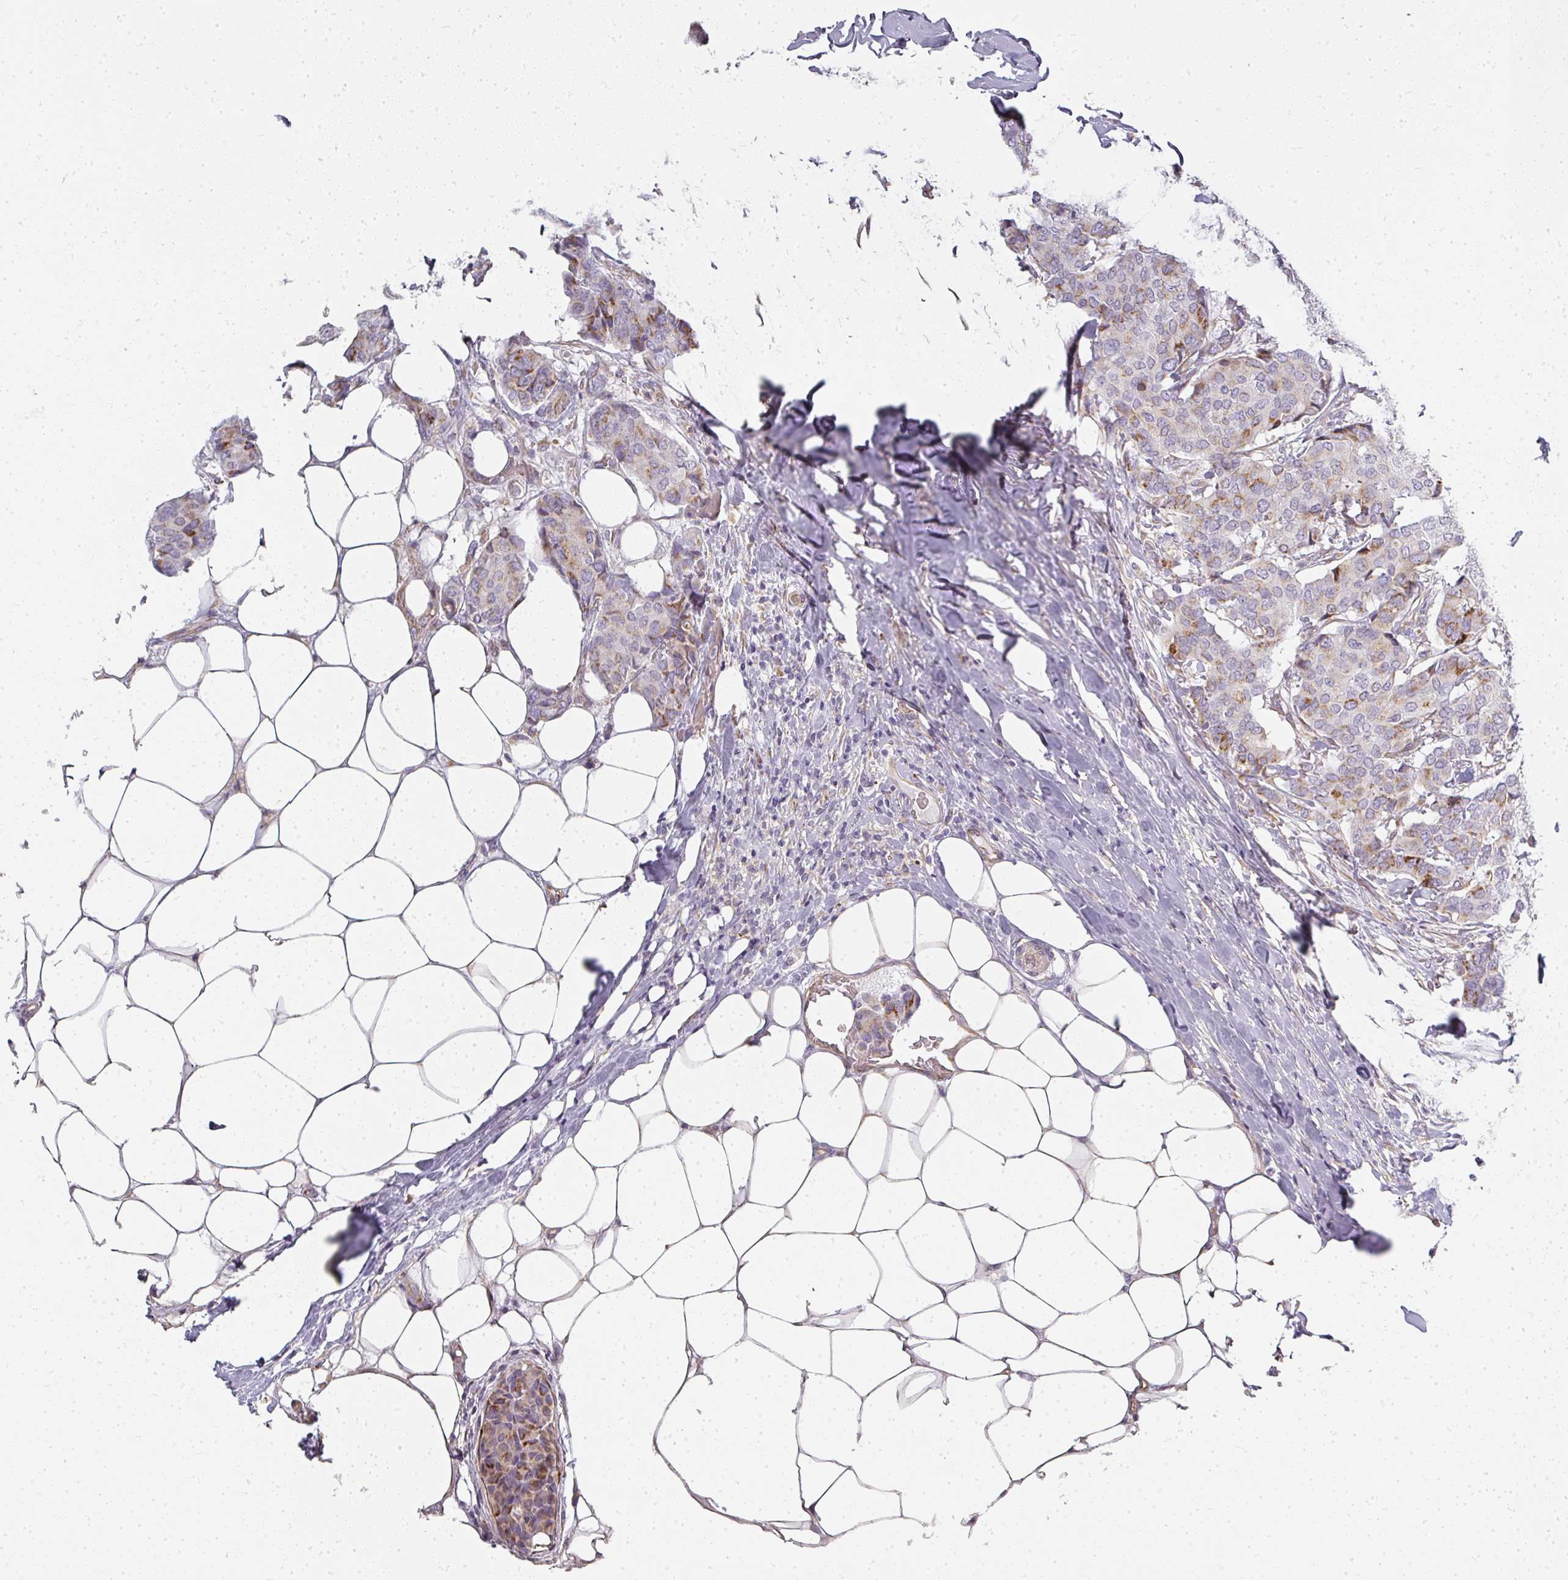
{"staining": {"intensity": "moderate", "quantity": "<25%", "location": "cytoplasmic/membranous"}, "tissue": "breast cancer", "cell_type": "Tumor cells", "image_type": "cancer", "snomed": [{"axis": "morphology", "description": "Duct carcinoma"}, {"axis": "topography", "description": "Breast"}], "caption": "Moderate cytoplasmic/membranous protein positivity is identified in approximately <25% of tumor cells in invasive ductal carcinoma (breast).", "gene": "ATP8B2", "patient": {"sex": "female", "age": 75}}